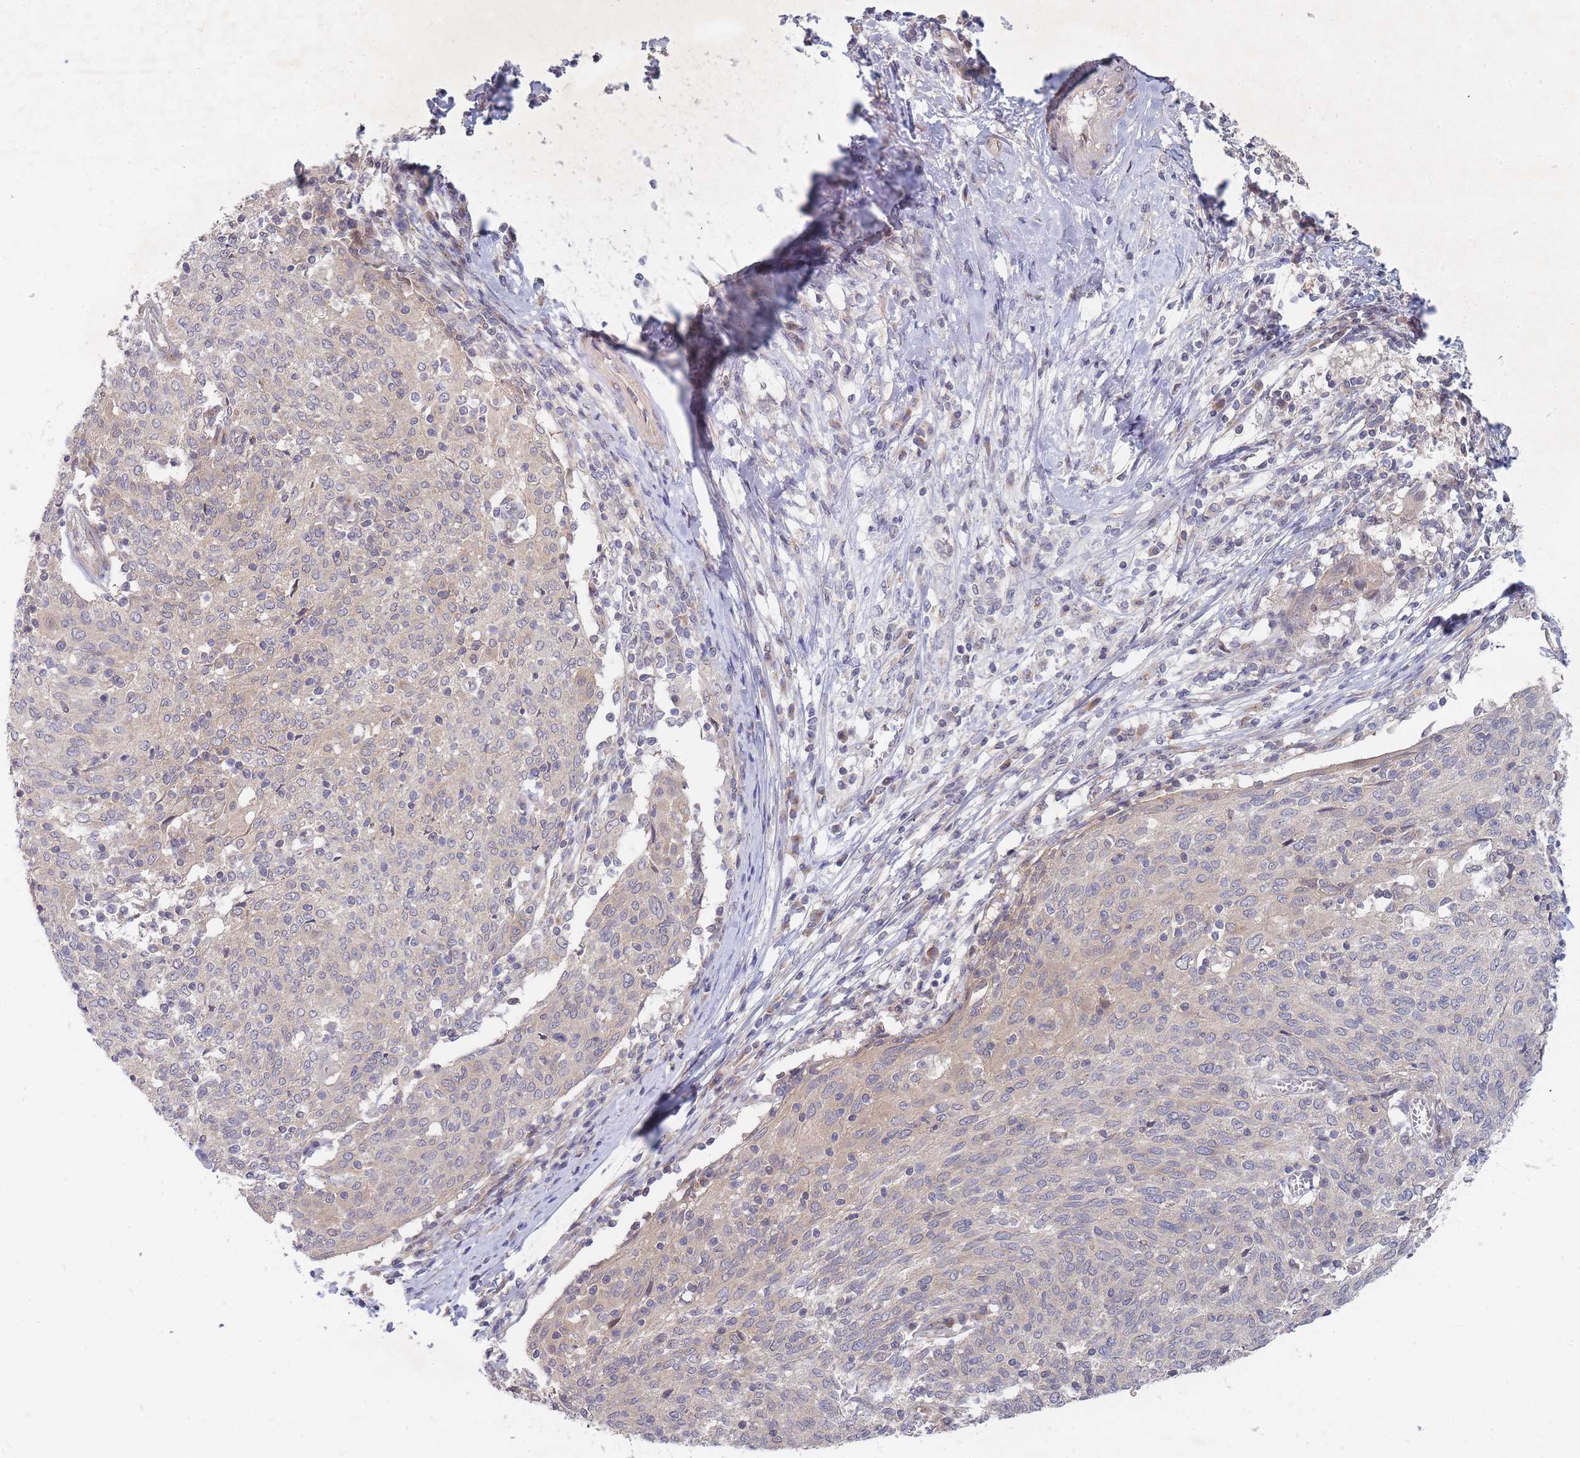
{"staining": {"intensity": "negative", "quantity": "none", "location": "none"}, "tissue": "cervical cancer", "cell_type": "Tumor cells", "image_type": "cancer", "snomed": [{"axis": "morphology", "description": "Squamous cell carcinoma, NOS"}, {"axis": "topography", "description": "Cervix"}], "caption": "A photomicrograph of human squamous cell carcinoma (cervical) is negative for staining in tumor cells. Brightfield microscopy of immunohistochemistry (IHC) stained with DAB (brown) and hematoxylin (blue), captured at high magnification.", "gene": "SLC35F5", "patient": {"sex": "female", "age": 52}}